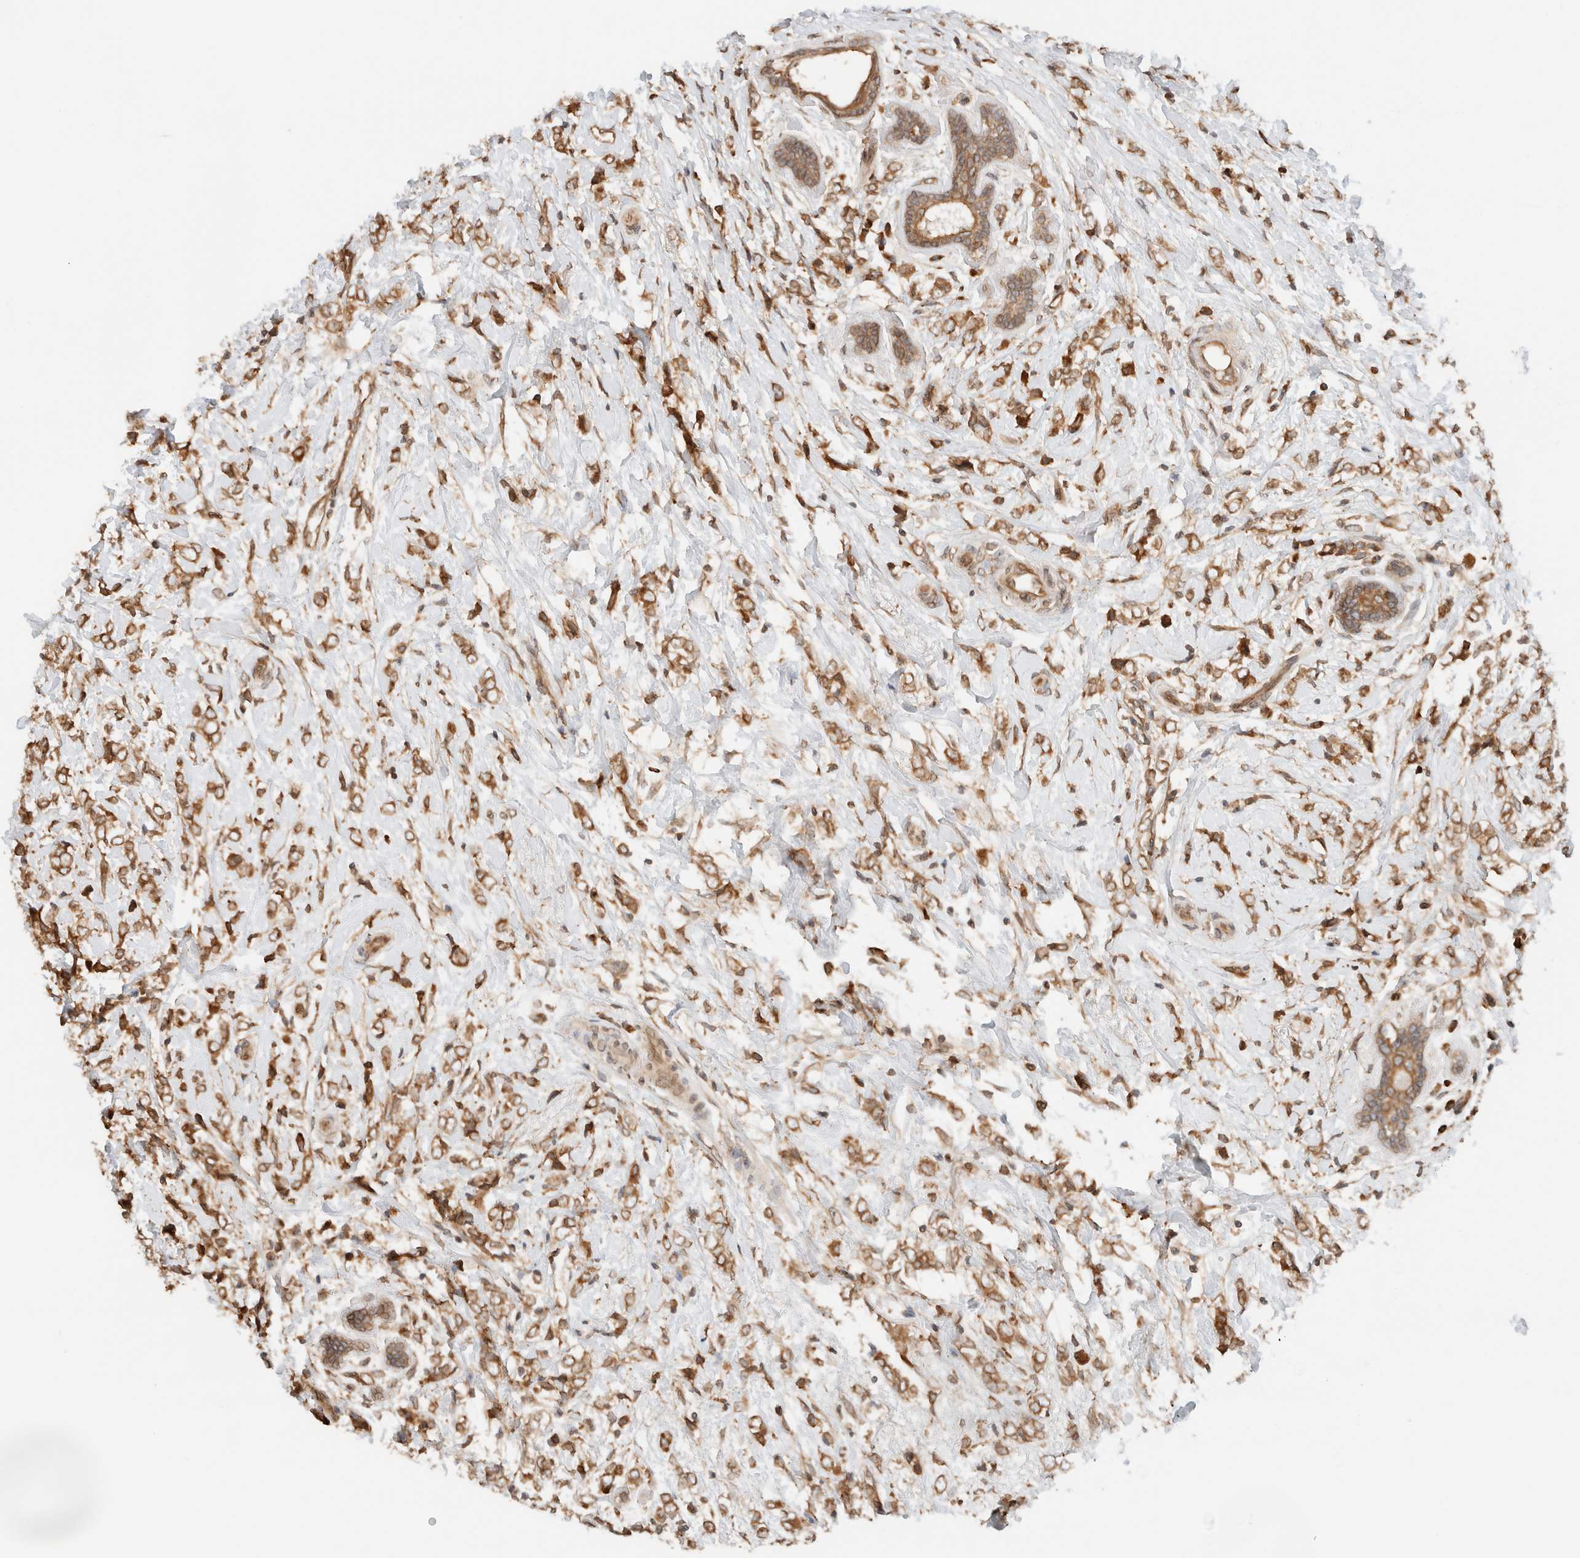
{"staining": {"intensity": "moderate", "quantity": ">75%", "location": "cytoplasmic/membranous"}, "tissue": "breast cancer", "cell_type": "Tumor cells", "image_type": "cancer", "snomed": [{"axis": "morphology", "description": "Normal tissue, NOS"}, {"axis": "morphology", "description": "Lobular carcinoma"}, {"axis": "topography", "description": "Breast"}], "caption": "Immunohistochemical staining of breast cancer reveals medium levels of moderate cytoplasmic/membranous protein positivity in about >75% of tumor cells.", "gene": "ARFGEF2", "patient": {"sex": "female", "age": 47}}